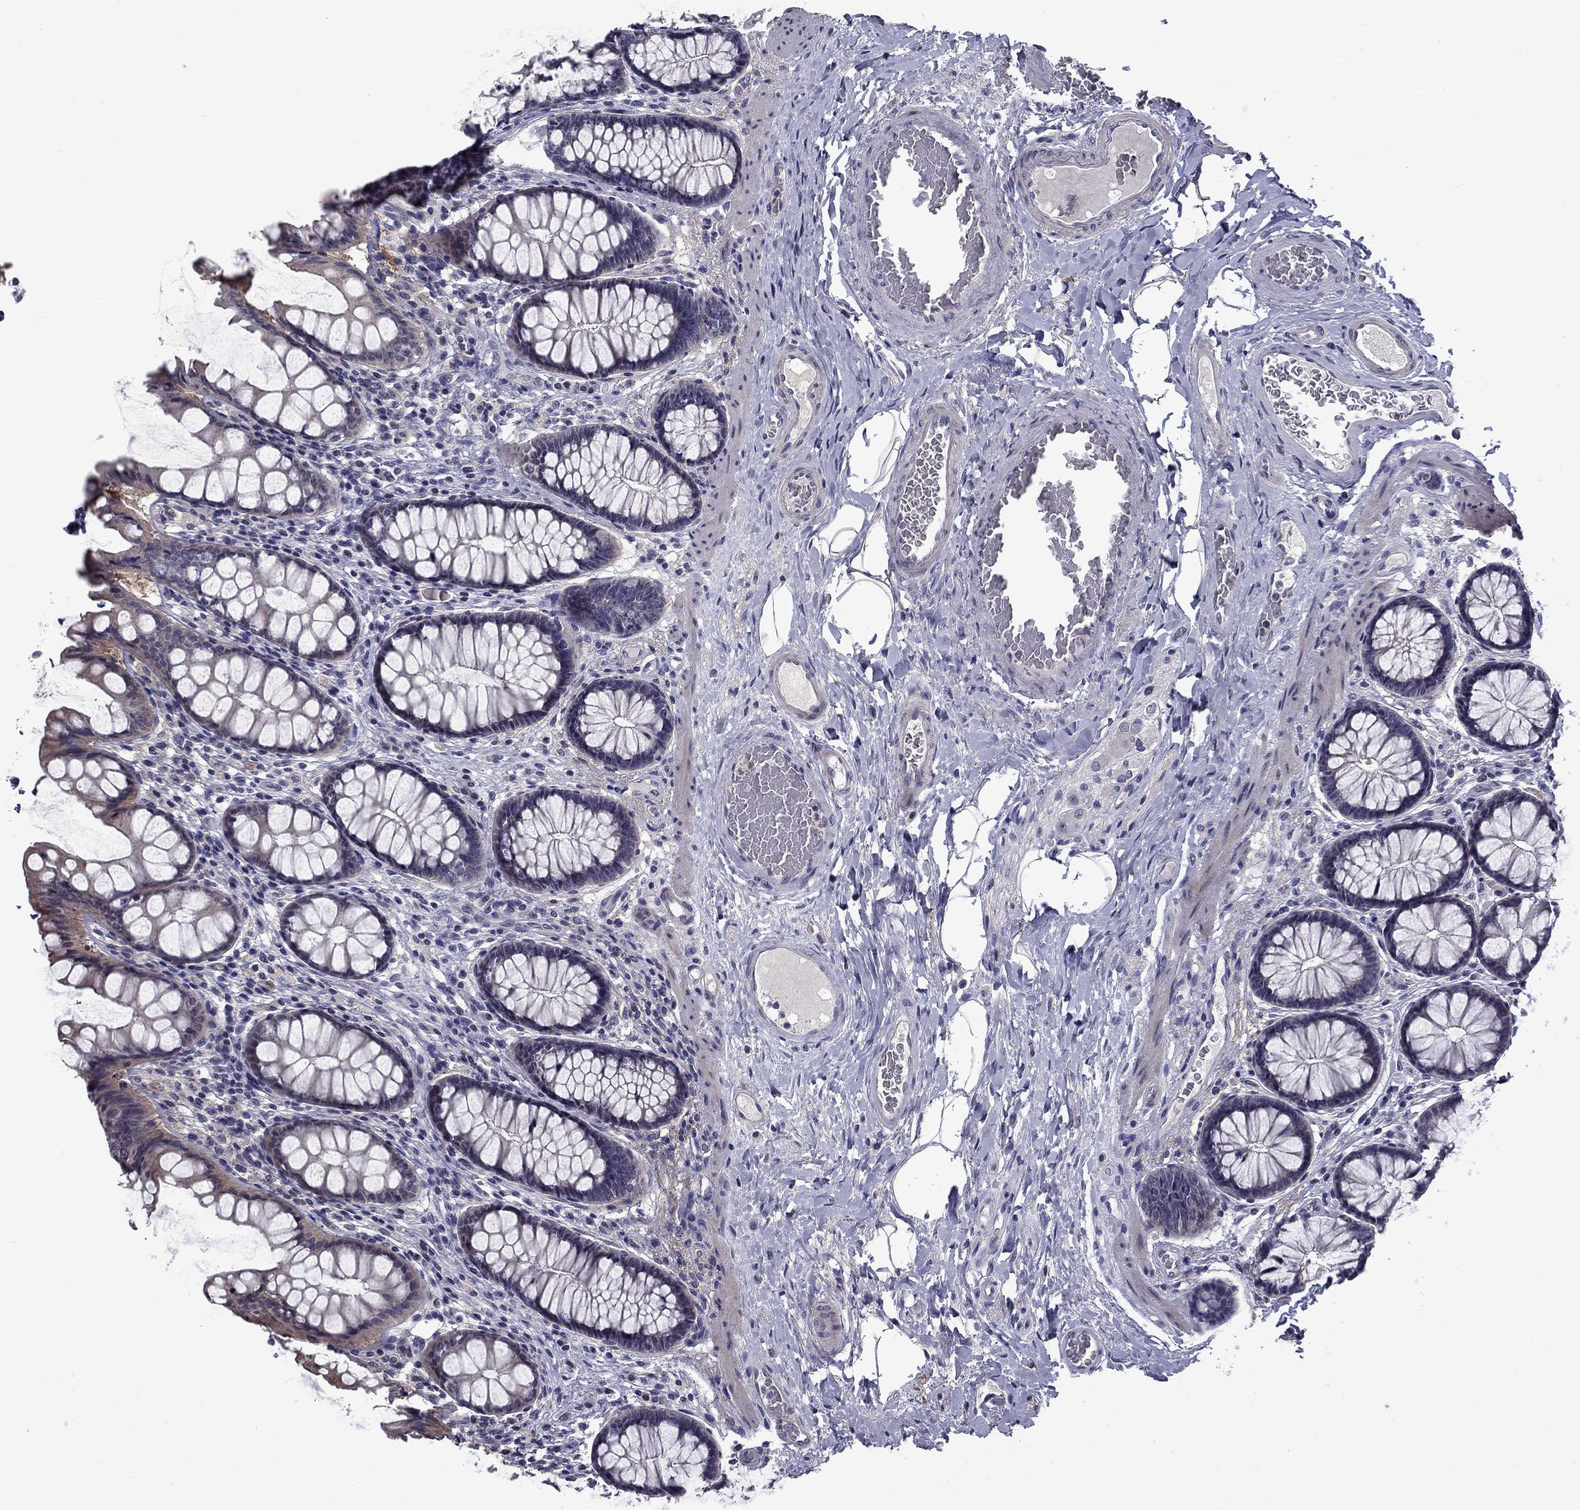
{"staining": {"intensity": "negative", "quantity": "none", "location": "none"}, "tissue": "colon", "cell_type": "Endothelial cells", "image_type": "normal", "snomed": [{"axis": "morphology", "description": "Normal tissue, NOS"}, {"axis": "topography", "description": "Colon"}], "caption": "Endothelial cells show no significant positivity in normal colon.", "gene": "SNTA1", "patient": {"sex": "female", "age": 65}}